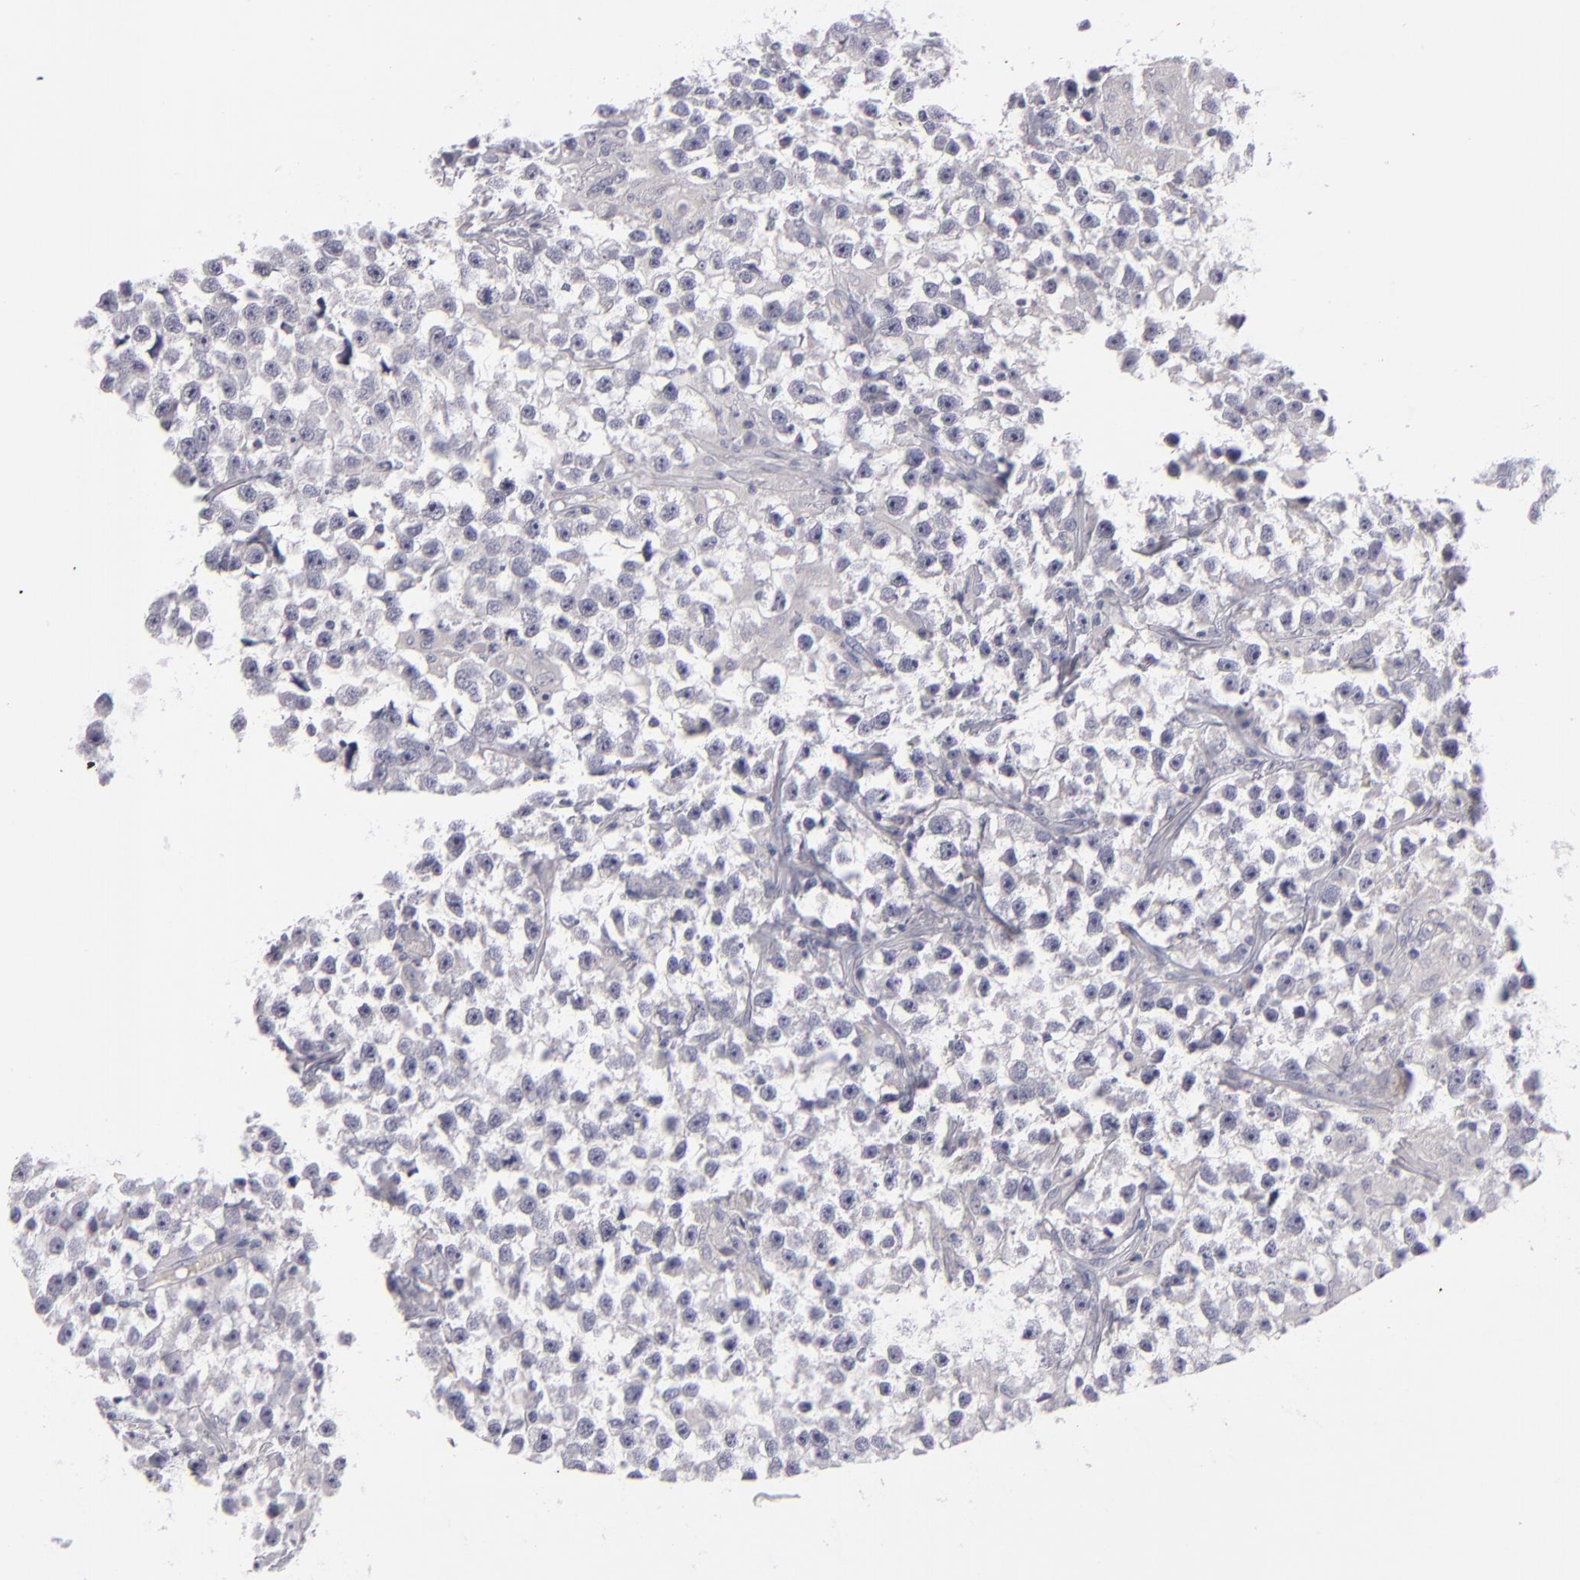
{"staining": {"intensity": "negative", "quantity": "none", "location": "none"}, "tissue": "testis cancer", "cell_type": "Tumor cells", "image_type": "cancer", "snomed": [{"axis": "morphology", "description": "Seminoma, NOS"}, {"axis": "topography", "description": "Testis"}], "caption": "Immunohistochemistry micrograph of human testis cancer (seminoma) stained for a protein (brown), which exhibits no expression in tumor cells.", "gene": "ITGB4", "patient": {"sex": "male", "age": 33}}